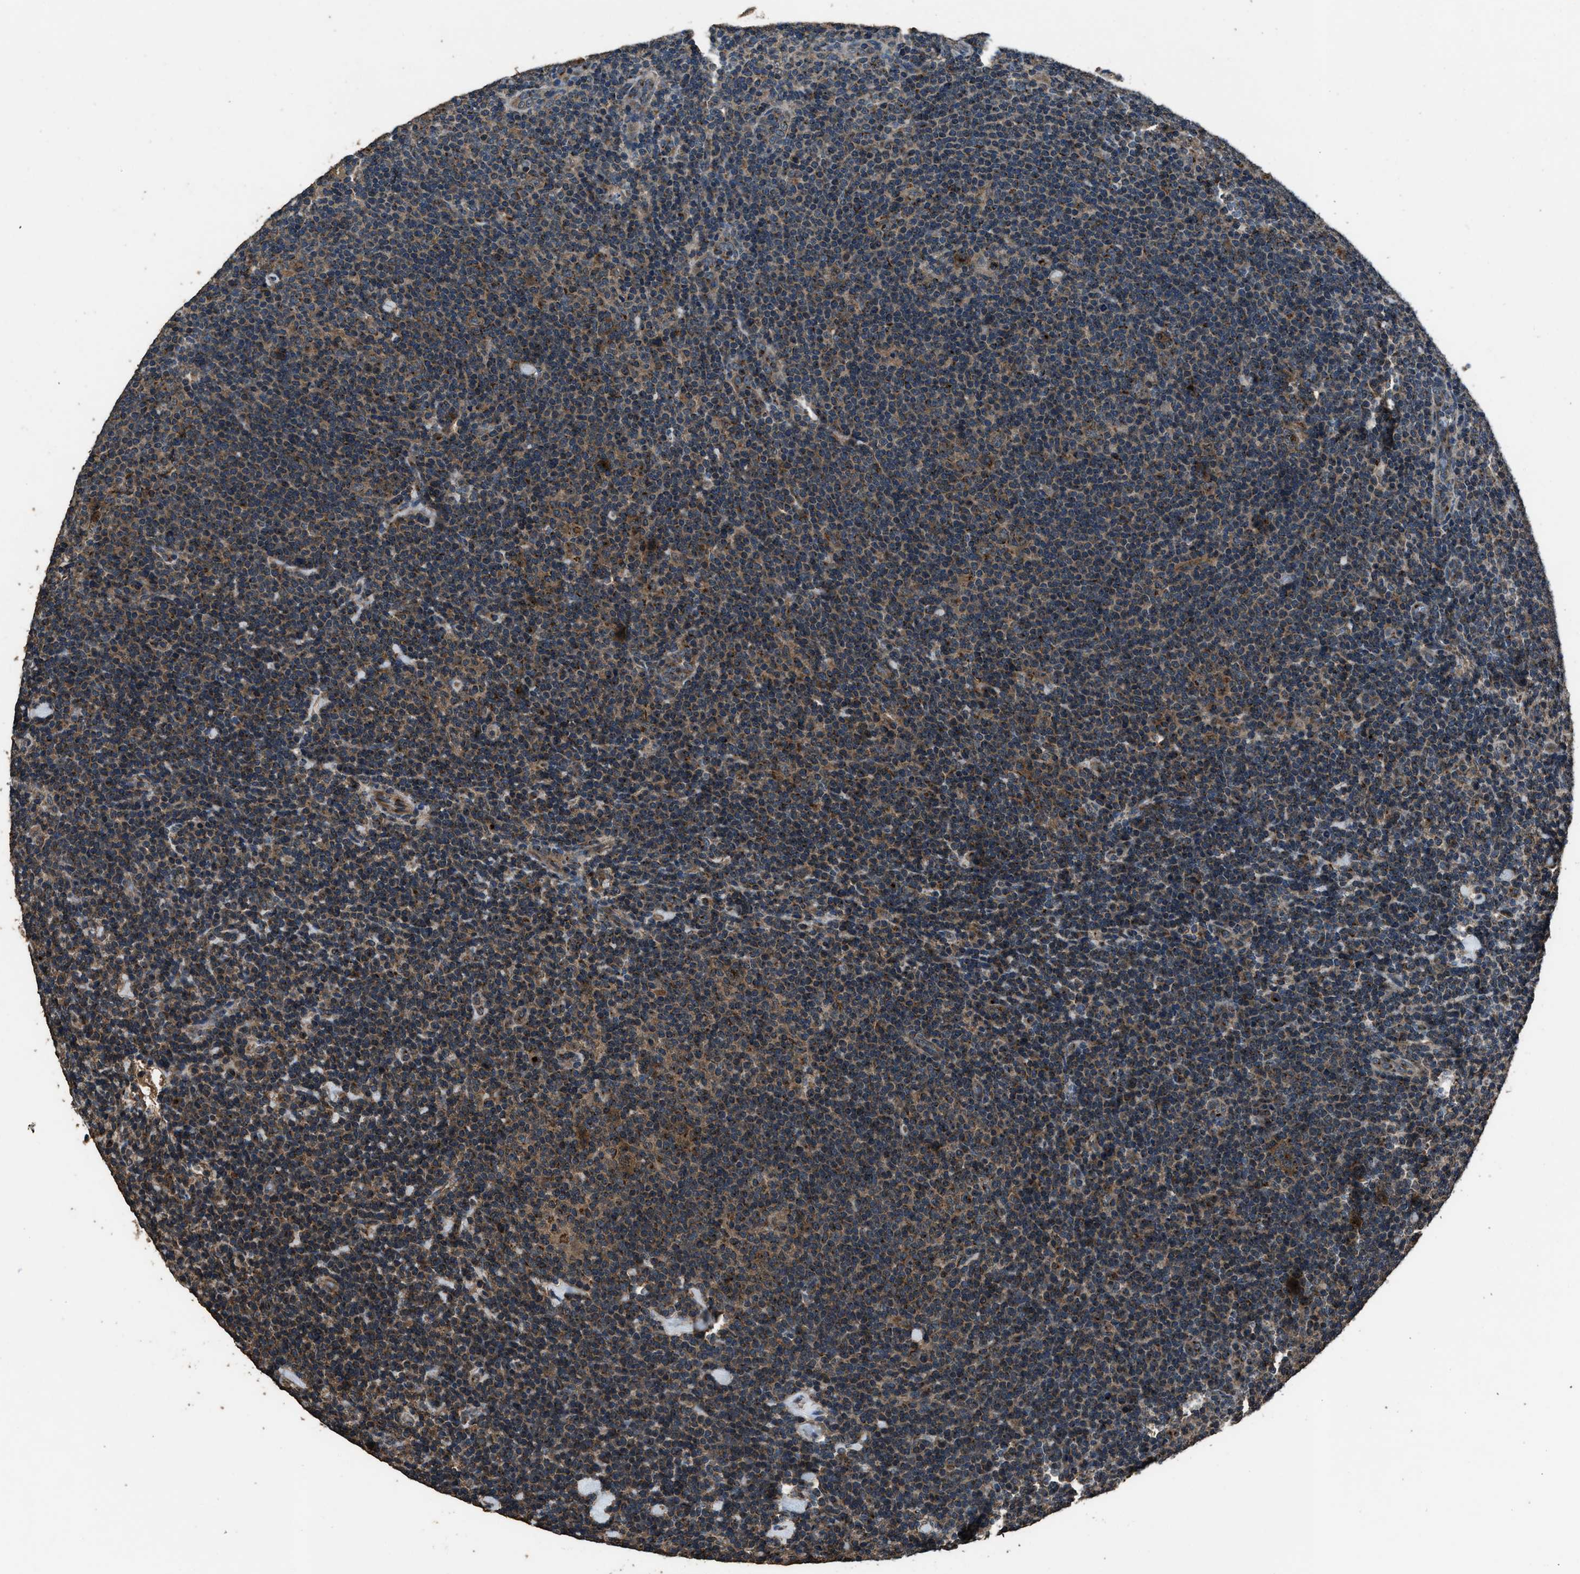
{"staining": {"intensity": "weak", "quantity": ">75%", "location": "cytoplasmic/membranous"}, "tissue": "lymphoma", "cell_type": "Tumor cells", "image_type": "cancer", "snomed": [{"axis": "morphology", "description": "Hodgkin's disease, NOS"}, {"axis": "topography", "description": "Lymph node"}], "caption": "Human lymphoma stained with a protein marker demonstrates weak staining in tumor cells.", "gene": "SLC38A10", "patient": {"sex": "female", "age": 57}}